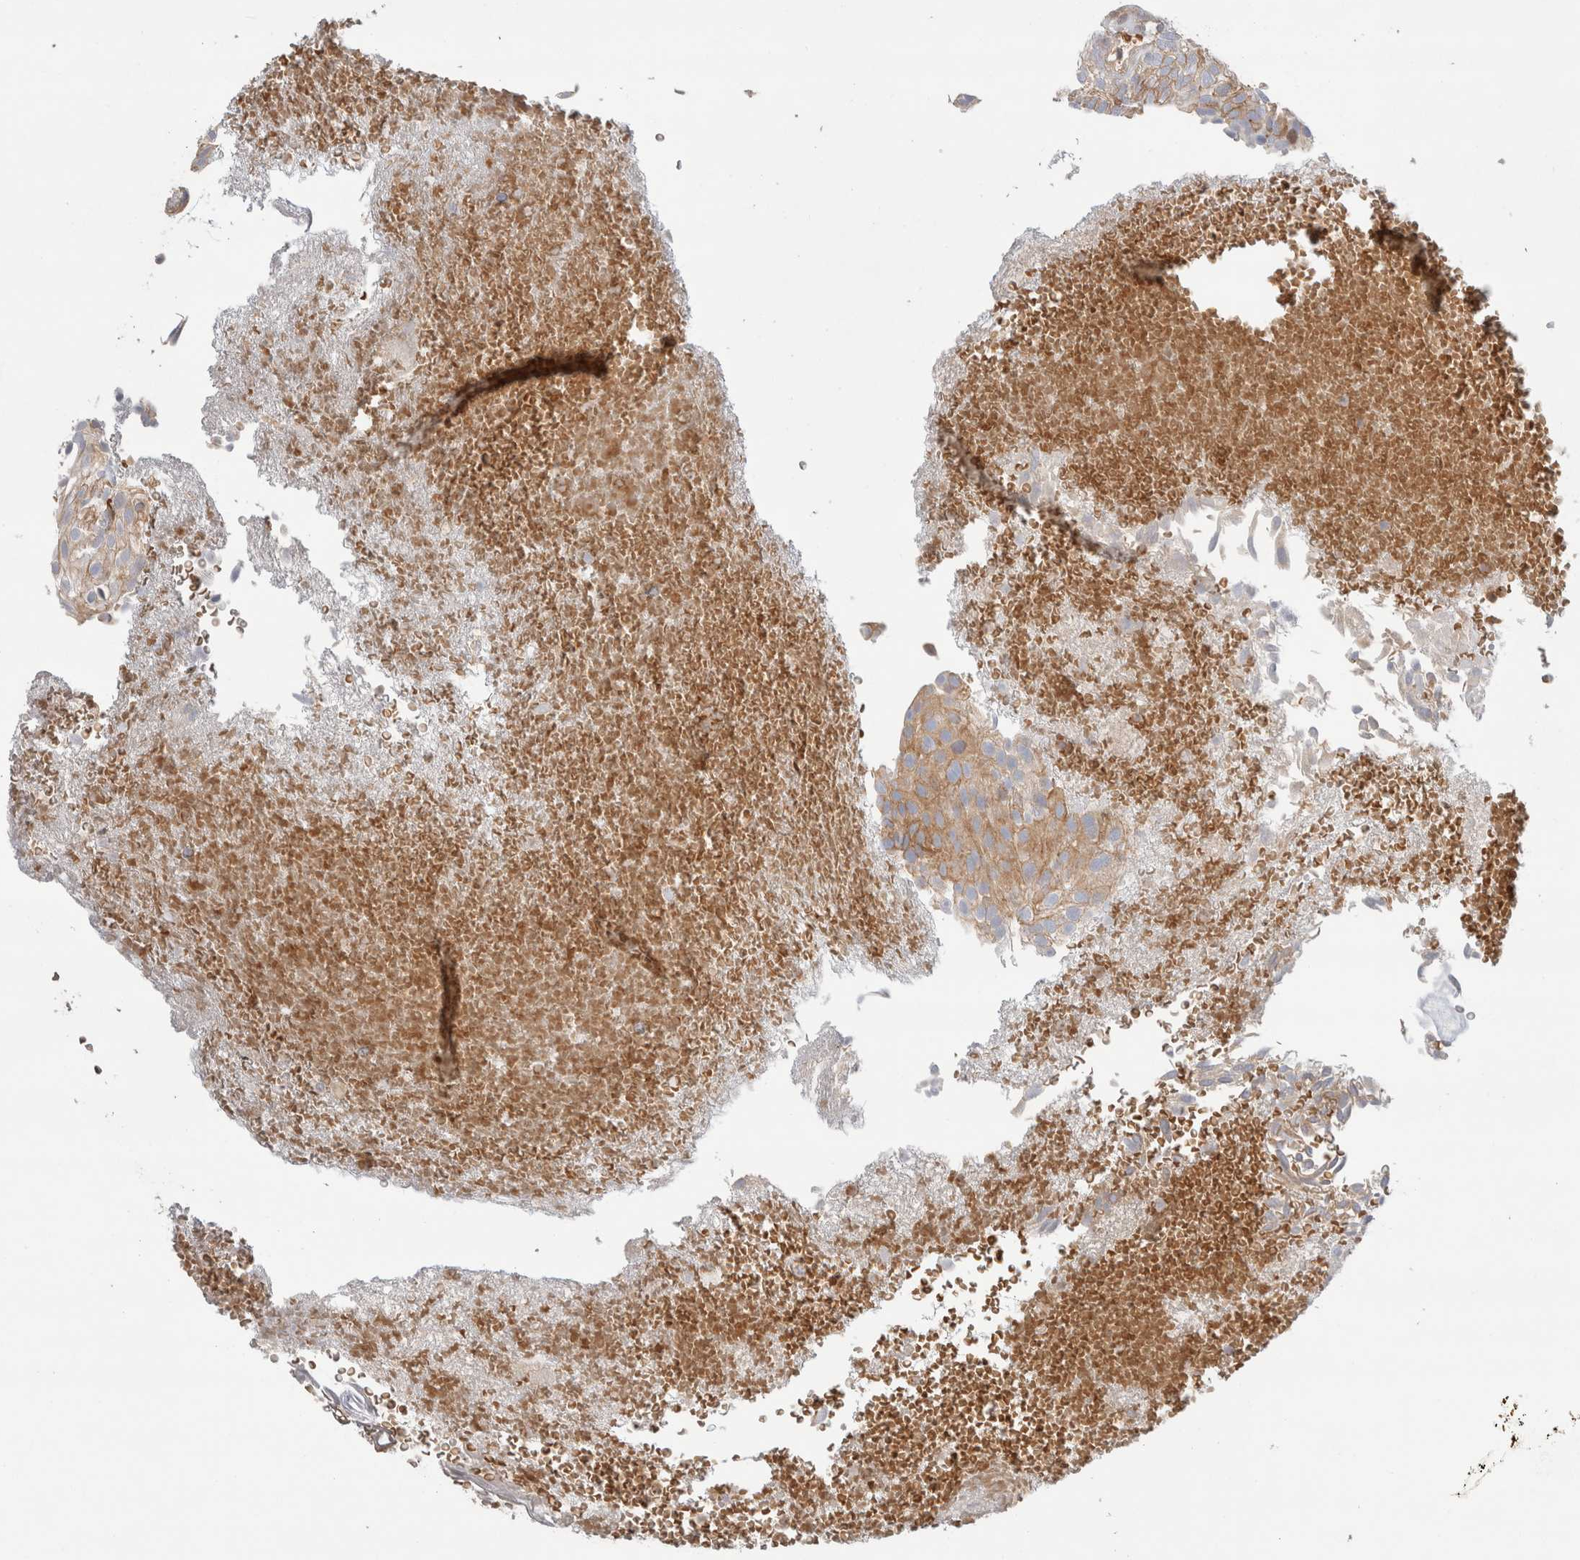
{"staining": {"intensity": "moderate", "quantity": "<25%", "location": "cytoplasmic/membranous"}, "tissue": "urothelial cancer", "cell_type": "Tumor cells", "image_type": "cancer", "snomed": [{"axis": "morphology", "description": "Urothelial carcinoma, Low grade"}, {"axis": "topography", "description": "Urinary bladder"}], "caption": "The immunohistochemical stain labels moderate cytoplasmic/membranous expression in tumor cells of urothelial carcinoma (low-grade) tissue. Immunohistochemistry stains the protein of interest in brown and the nuclei are stained blue.", "gene": "KLHL14", "patient": {"sex": "male", "age": 78}}